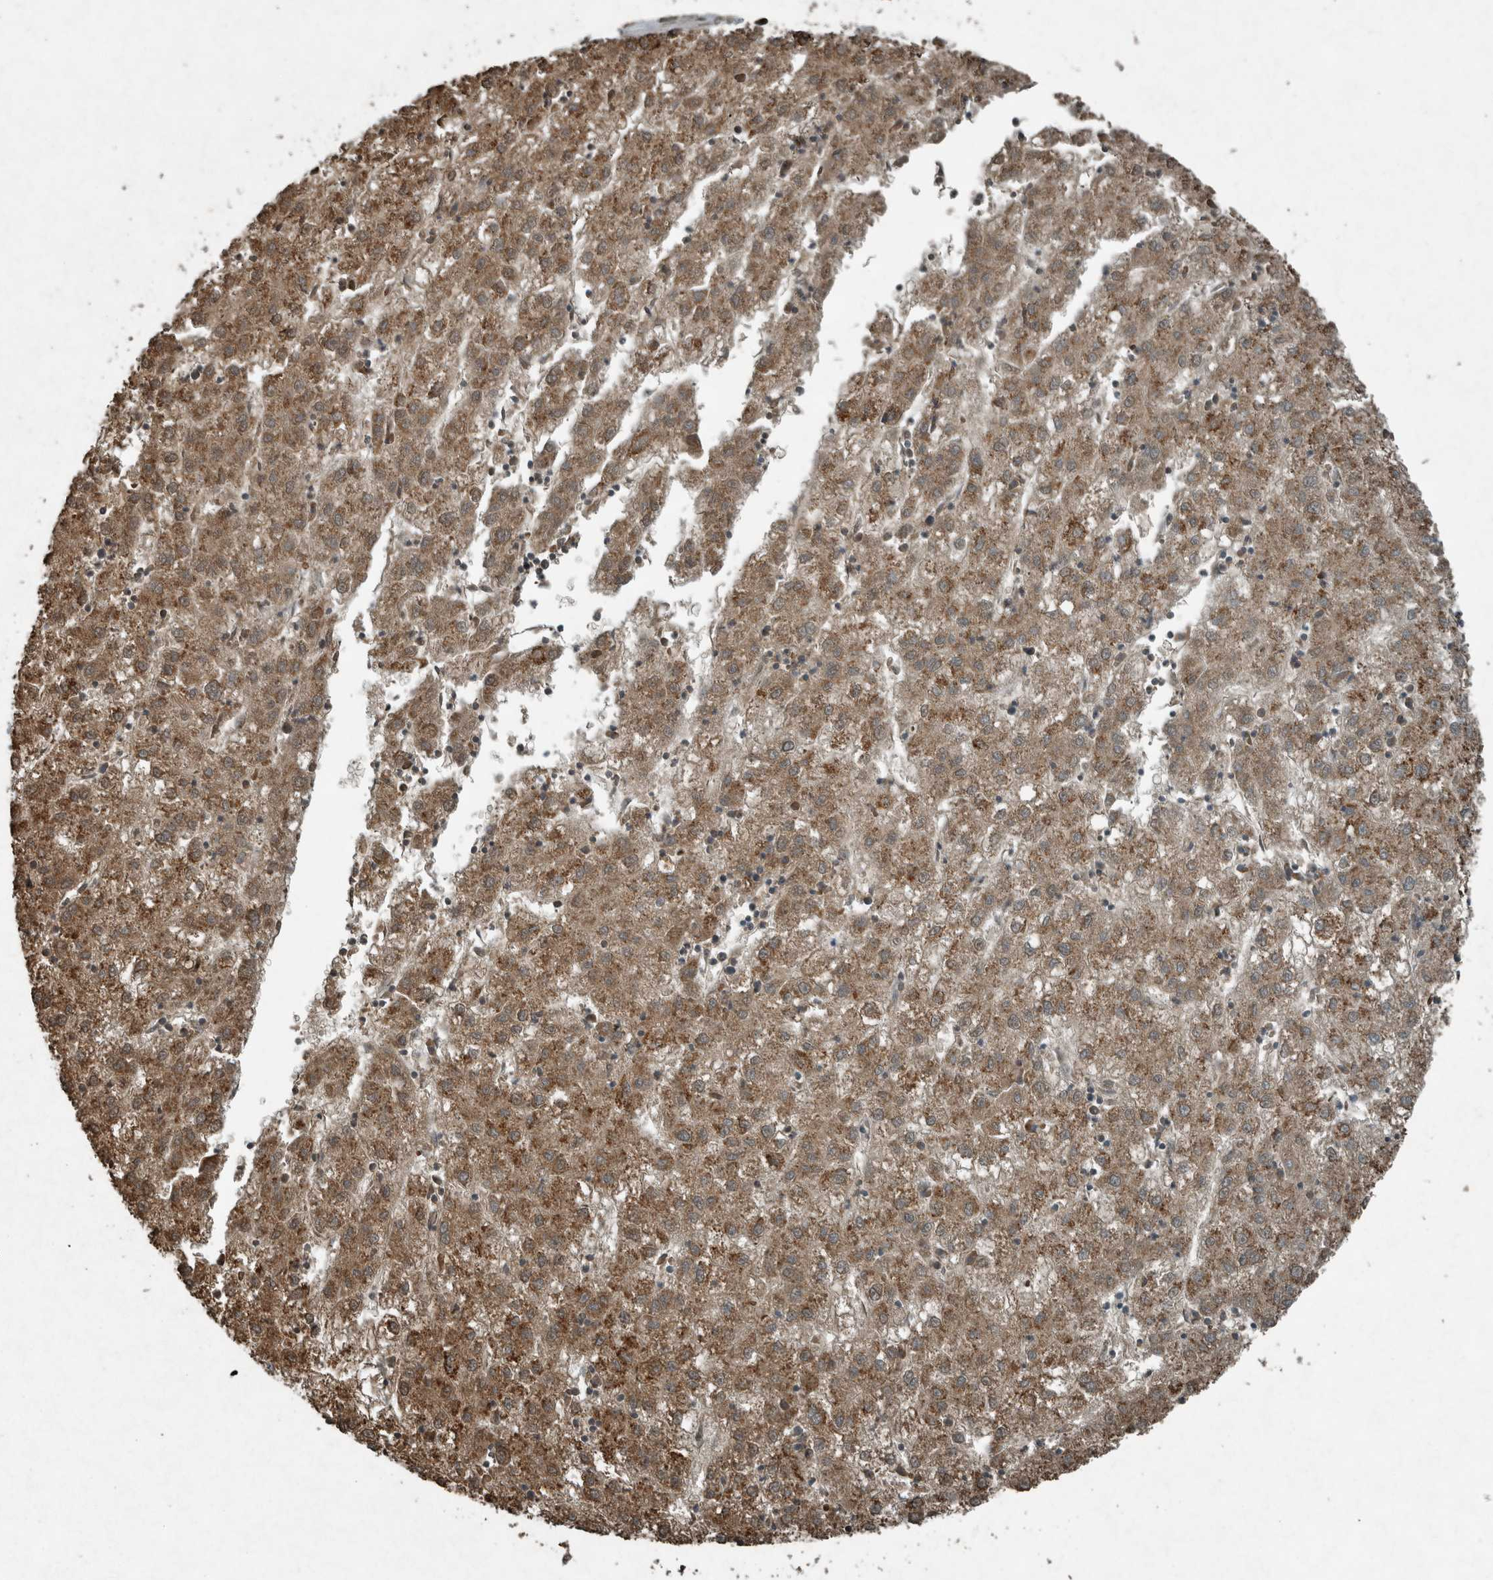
{"staining": {"intensity": "moderate", "quantity": ">75%", "location": "cytoplasmic/membranous"}, "tissue": "liver cancer", "cell_type": "Tumor cells", "image_type": "cancer", "snomed": [{"axis": "morphology", "description": "Carcinoma, Hepatocellular, NOS"}, {"axis": "topography", "description": "Liver"}], "caption": "Human liver hepatocellular carcinoma stained for a protein (brown) exhibits moderate cytoplasmic/membranous positive staining in approximately >75% of tumor cells.", "gene": "ARHGEF12", "patient": {"sex": "male", "age": 72}}